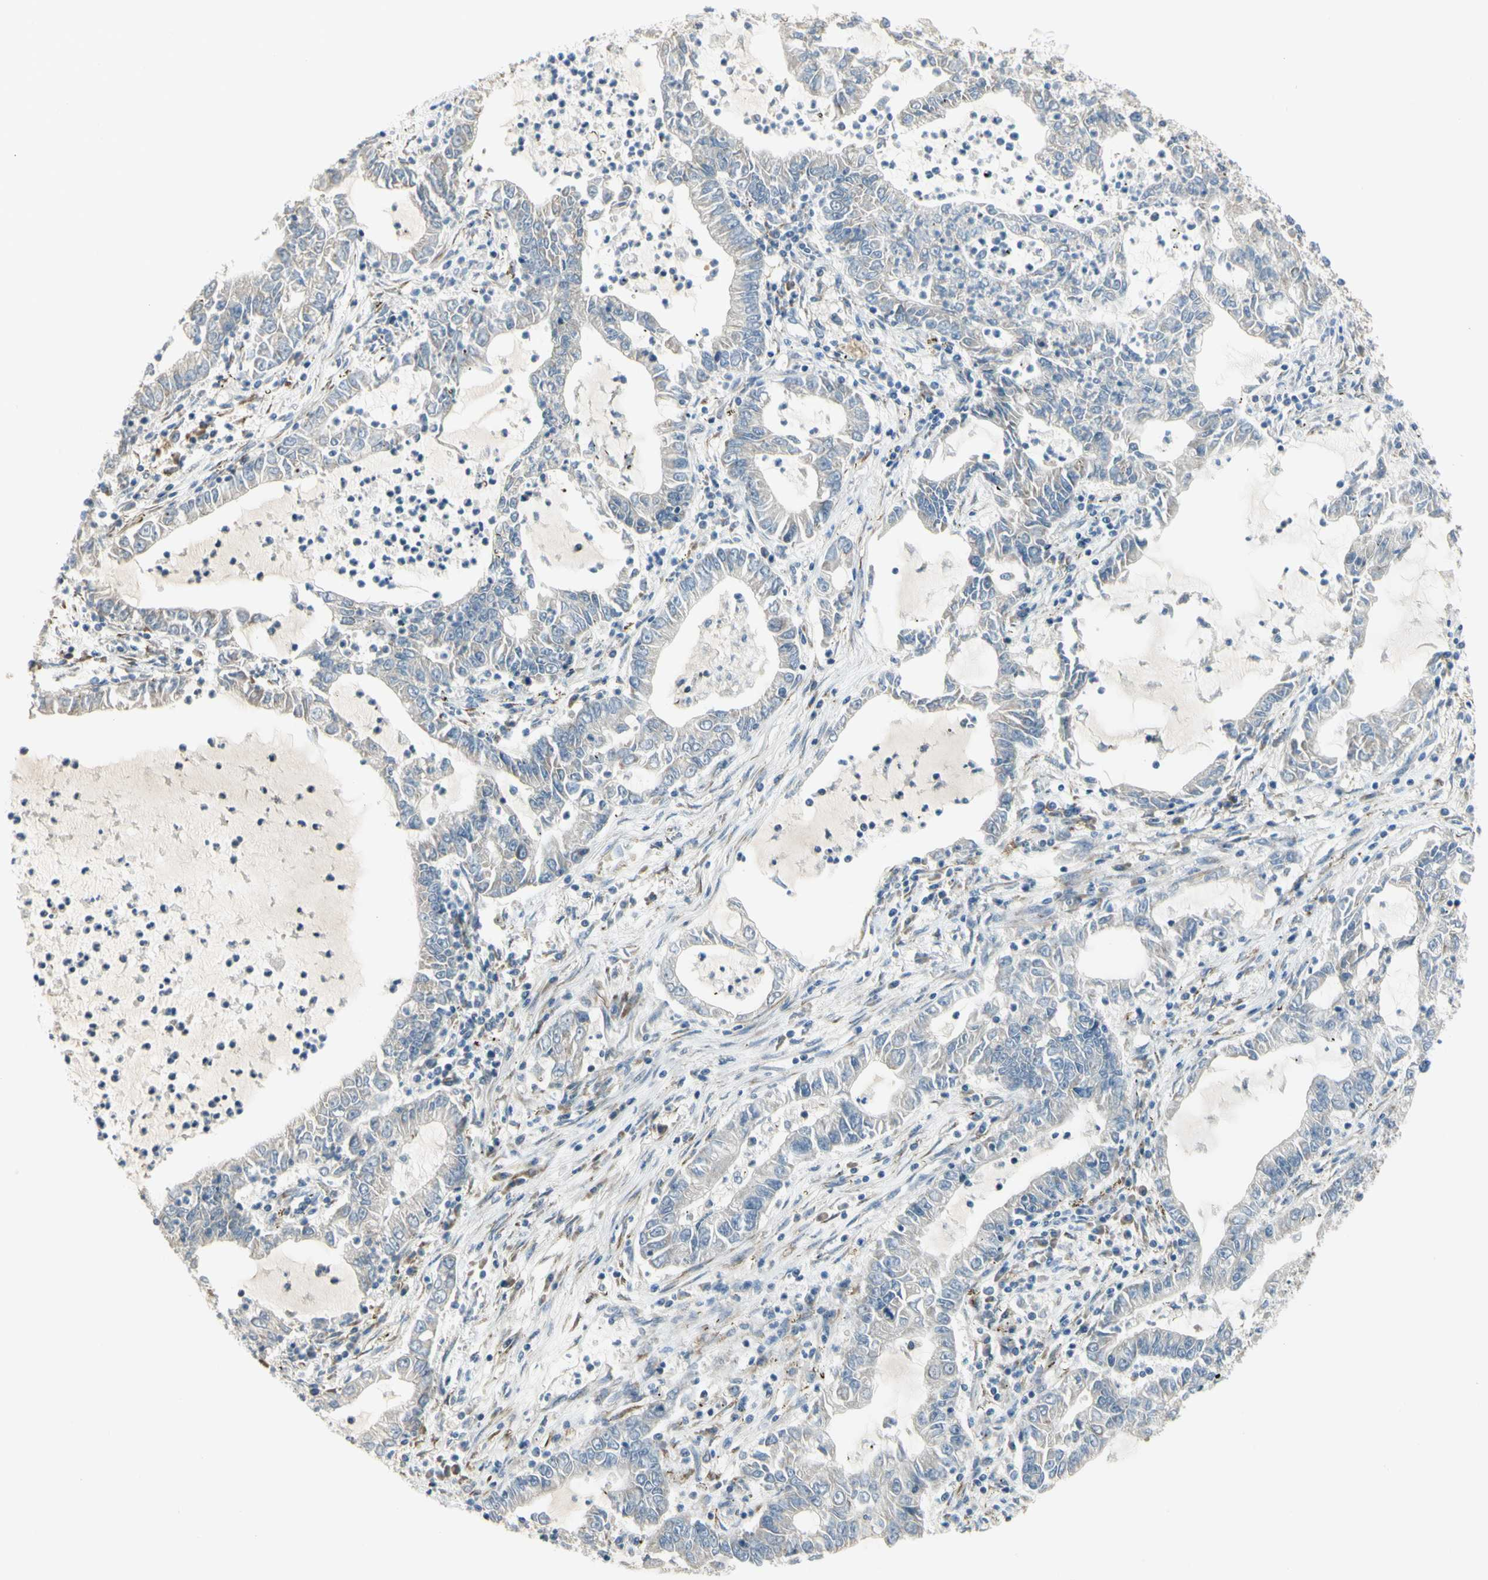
{"staining": {"intensity": "weak", "quantity": "25%-75%", "location": "cytoplasmic/membranous"}, "tissue": "lung cancer", "cell_type": "Tumor cells", "image_type": "cancer", "snomed": [{"axis": "morphology", "description": "Adenocarcinoma, NOS"}, {"axis": "topography", "description": "Lung"}], "caption": "Immunohistochemistry photomicrograph of adenocarcinoma (lung) stained for a protein (brown), which reveals low levels of weak cytoplasmic/membranous expression in approximately 25%-75% of tumor cells.", "gene": "NPDC1", "patient": {"sex": "female", "age": 51}}